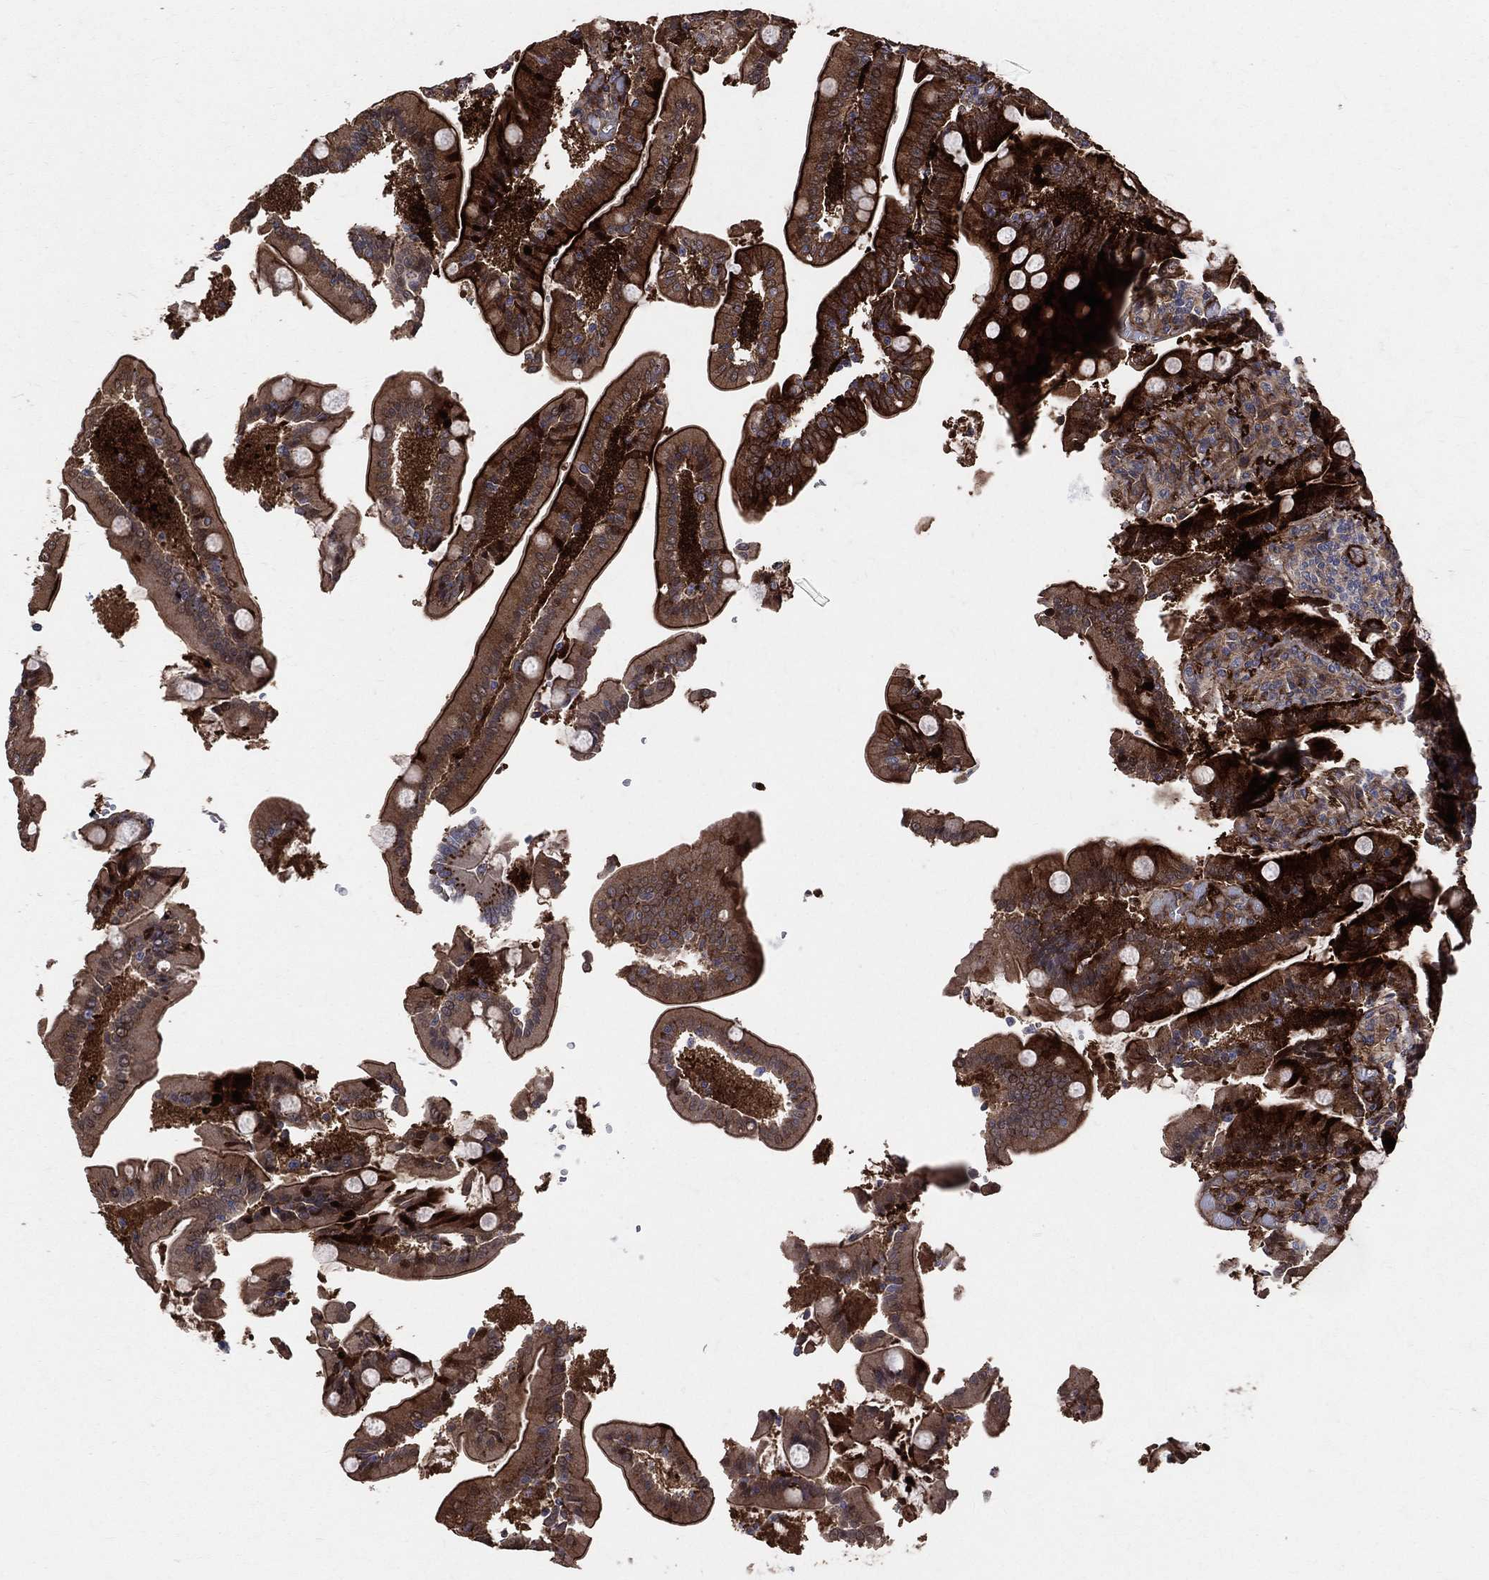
{"staining": {"intensity": "strong", "quantity": ">75%", "location": "cytoplasmic/membranous"}, "tissue": "duodenum", "cell_type": "Glandular cells", "image_type": "normal", "snomed": [{"axis": "morphology", "description": "Normal tissue, NOS"}, {"axis": "topography", "description": "Duodenum"}], "caption": "Protein staining reveals strong cytoplasmic/membranous staining in about >75% of glandular cells in benign duodenum.", "gene": "ENTPD1", "patient": {"sex": "female", "age": 62}}